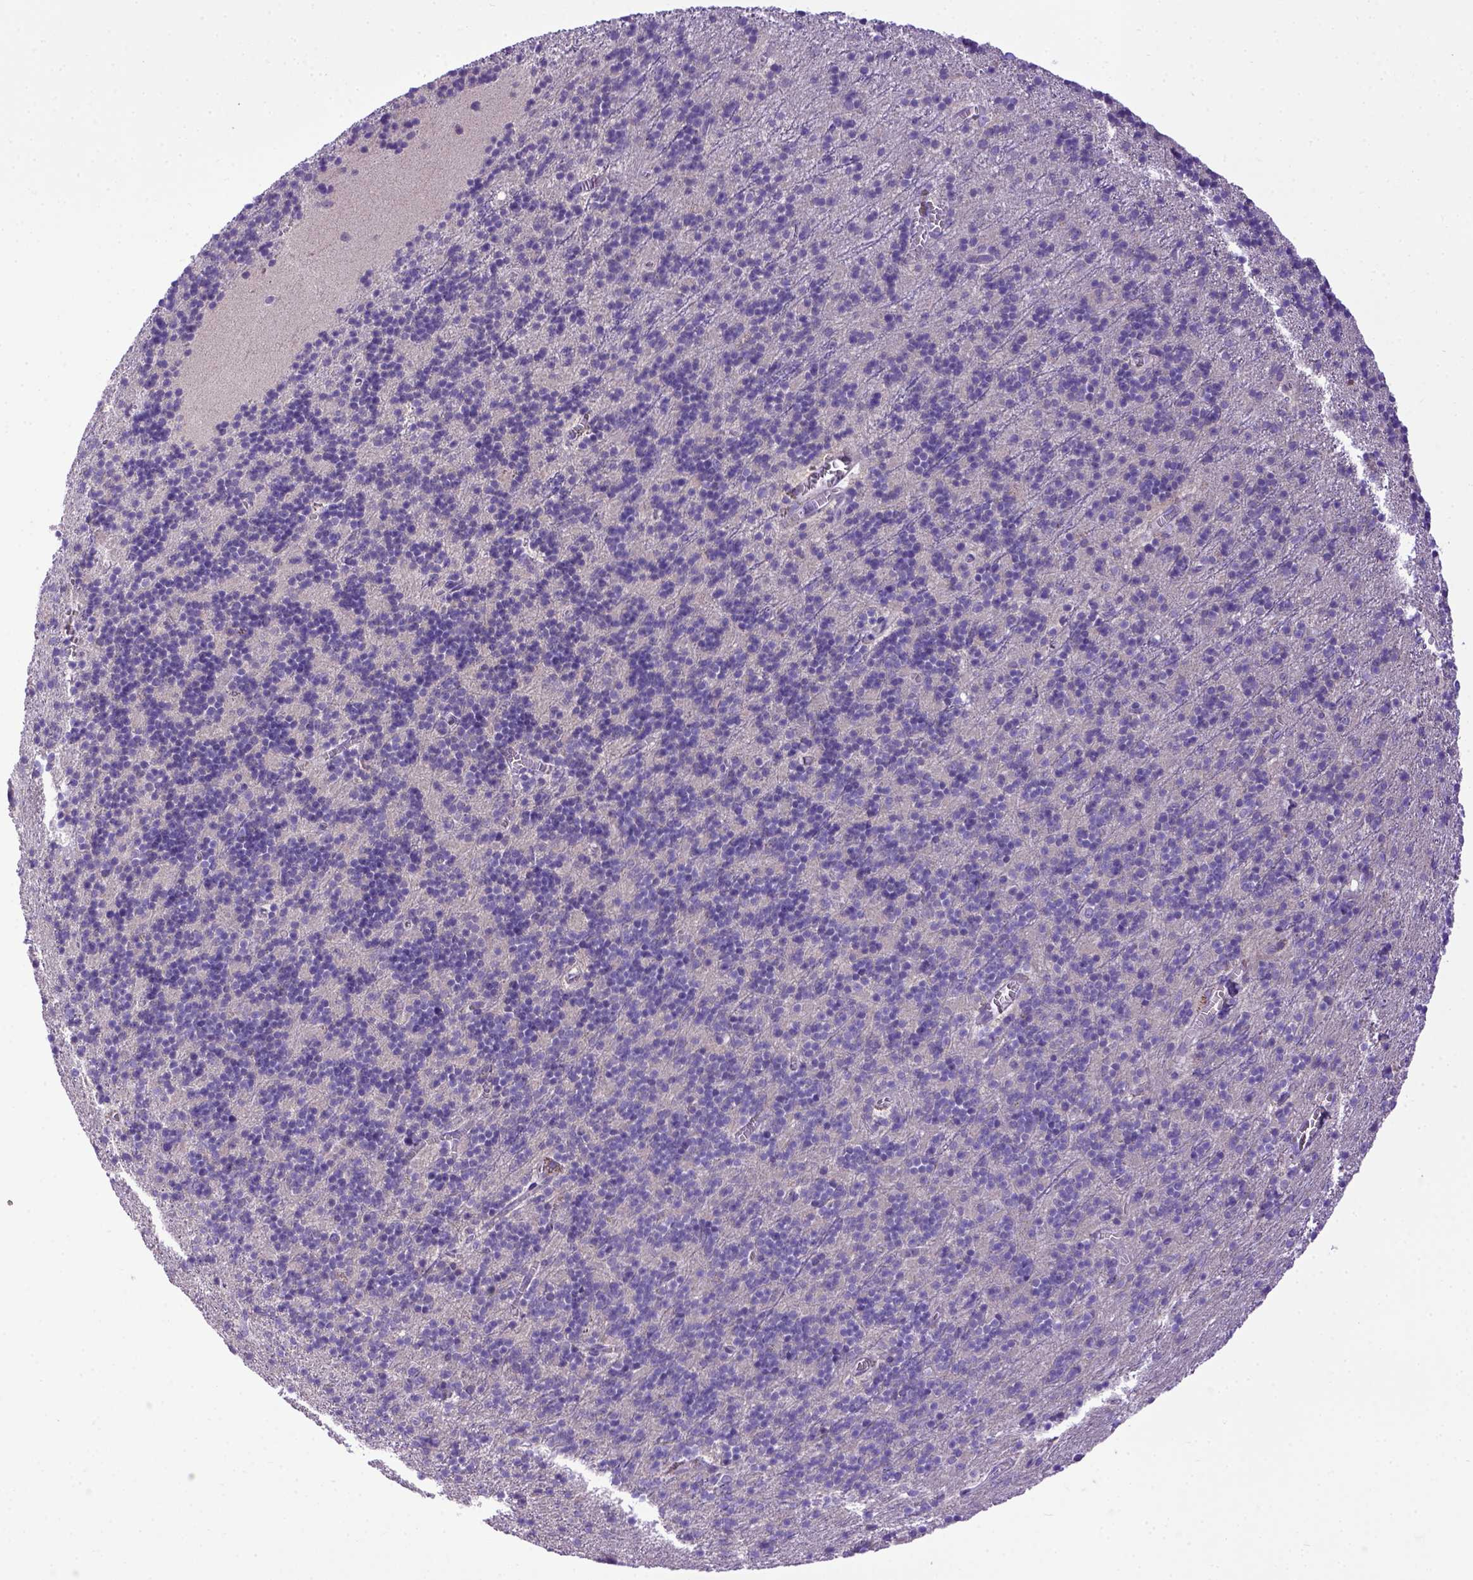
{"staining": {"intensity": "negative", "quantity": "none", "location": "none"}, "tissue": "cerebellum", "cell_type": "Cells in granular layer", "image_type": "normal", "snomed": [{"axis": "morphology", "description": "Normal tissue, NOS"}, {"axis": "topography", "description": "Cerebellum"}], "caption": "Immunohistochemical staining of normal cerebellum shows no significant positivity in cells in granular layer.", "gene": "ADAM12", "patient": {"sex": "male", "age": 70}}